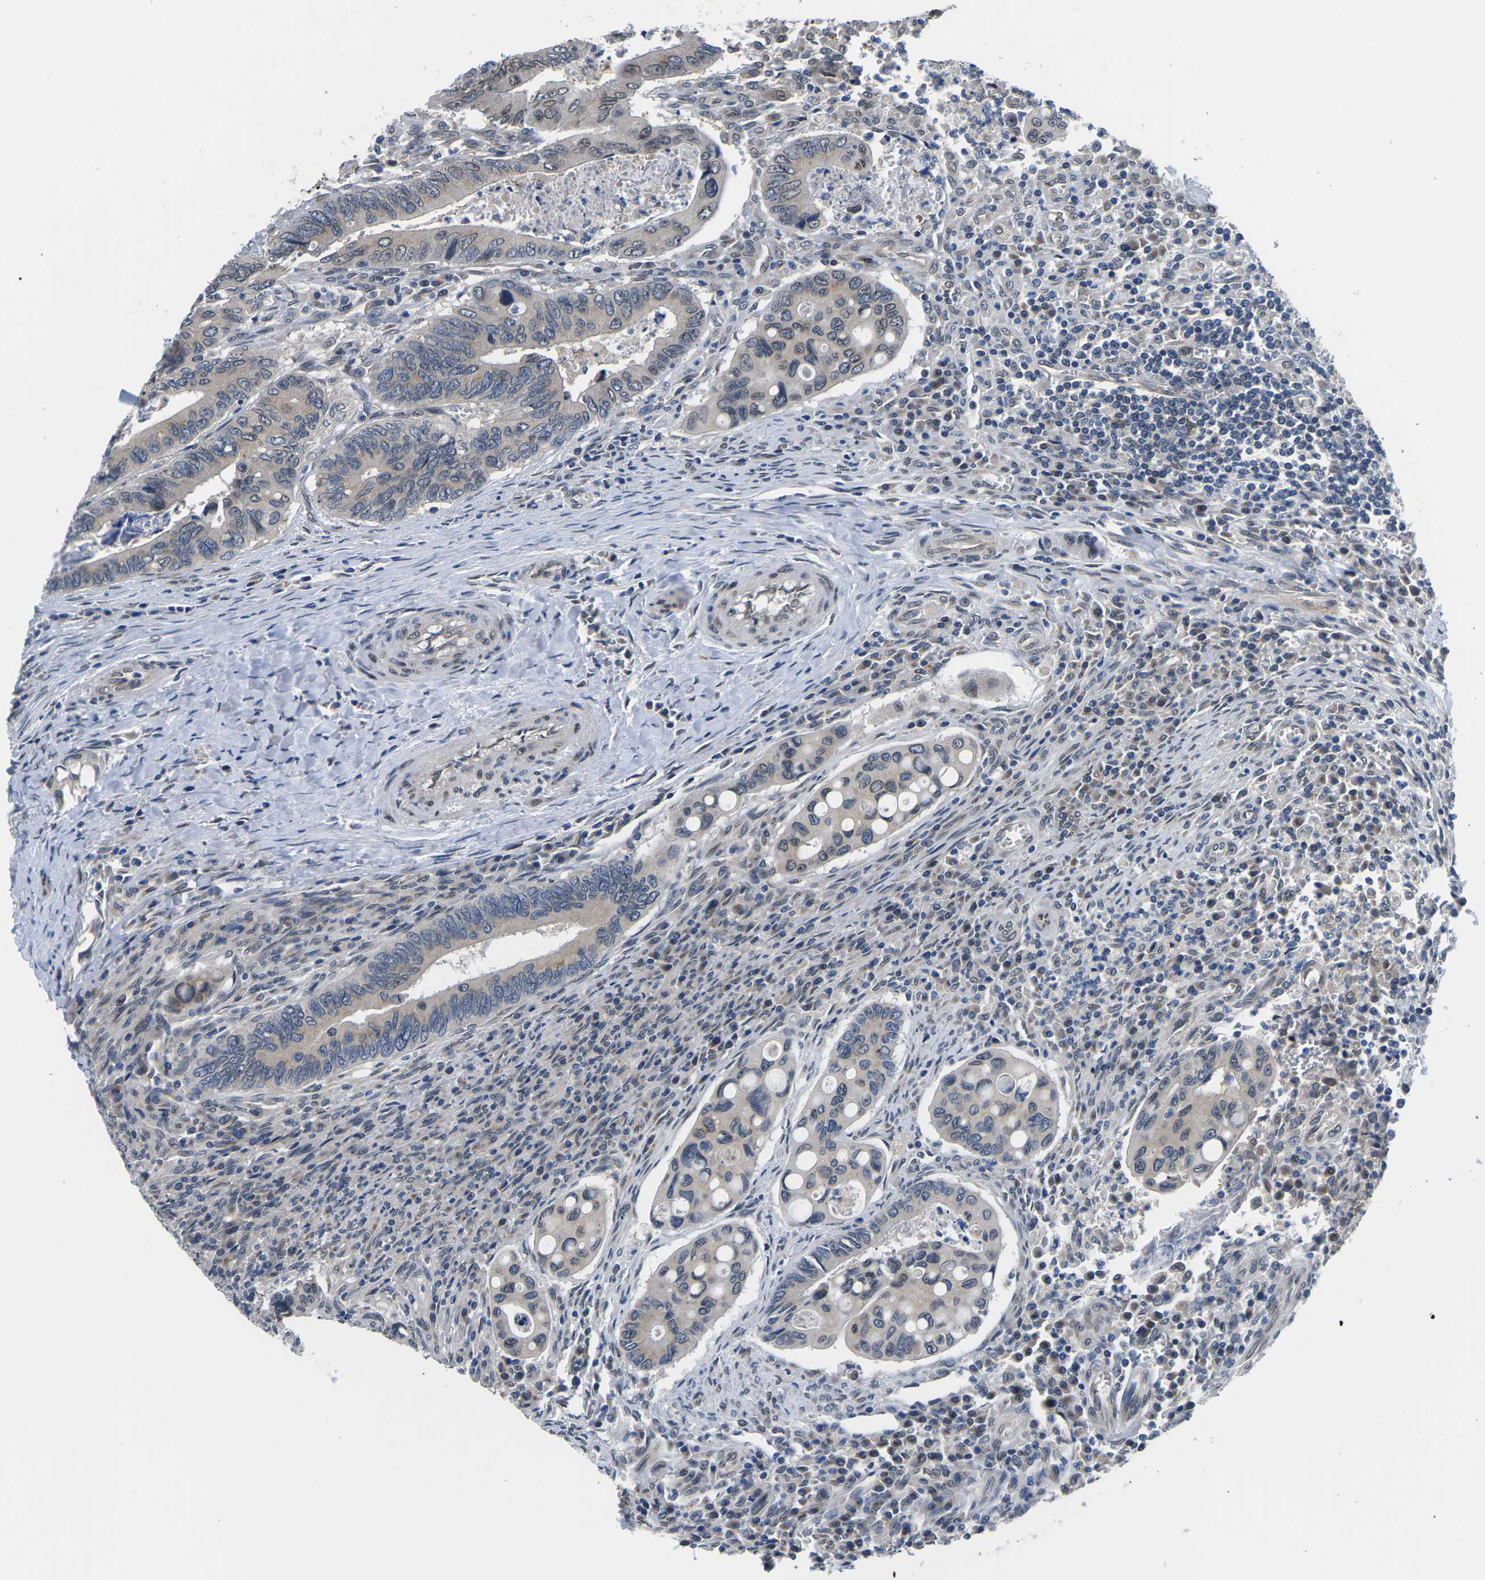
{"staining": {"intensity": "weak", "quantity": "<25%", "location": "cytoplasmic/membranous"}, "tissue": "colorectal cancer", "cell_type": "Tumor cells", "image_type": "cancer", "snomed": [{"axis": "morphology", "description": "Inflammation, NOS"}, {"axis": "morphology", "description": "Adenocarcinoma, NOS"}, {"axis": "topography", "description": "Colon"}], "caption": "The immunohistochemistry (IHC) image has no significant expression in tumor cells of colorectal adenocarcinoma tissue.", "gene": "SNX10", "patient": {"sex": "male", "age": 72}}